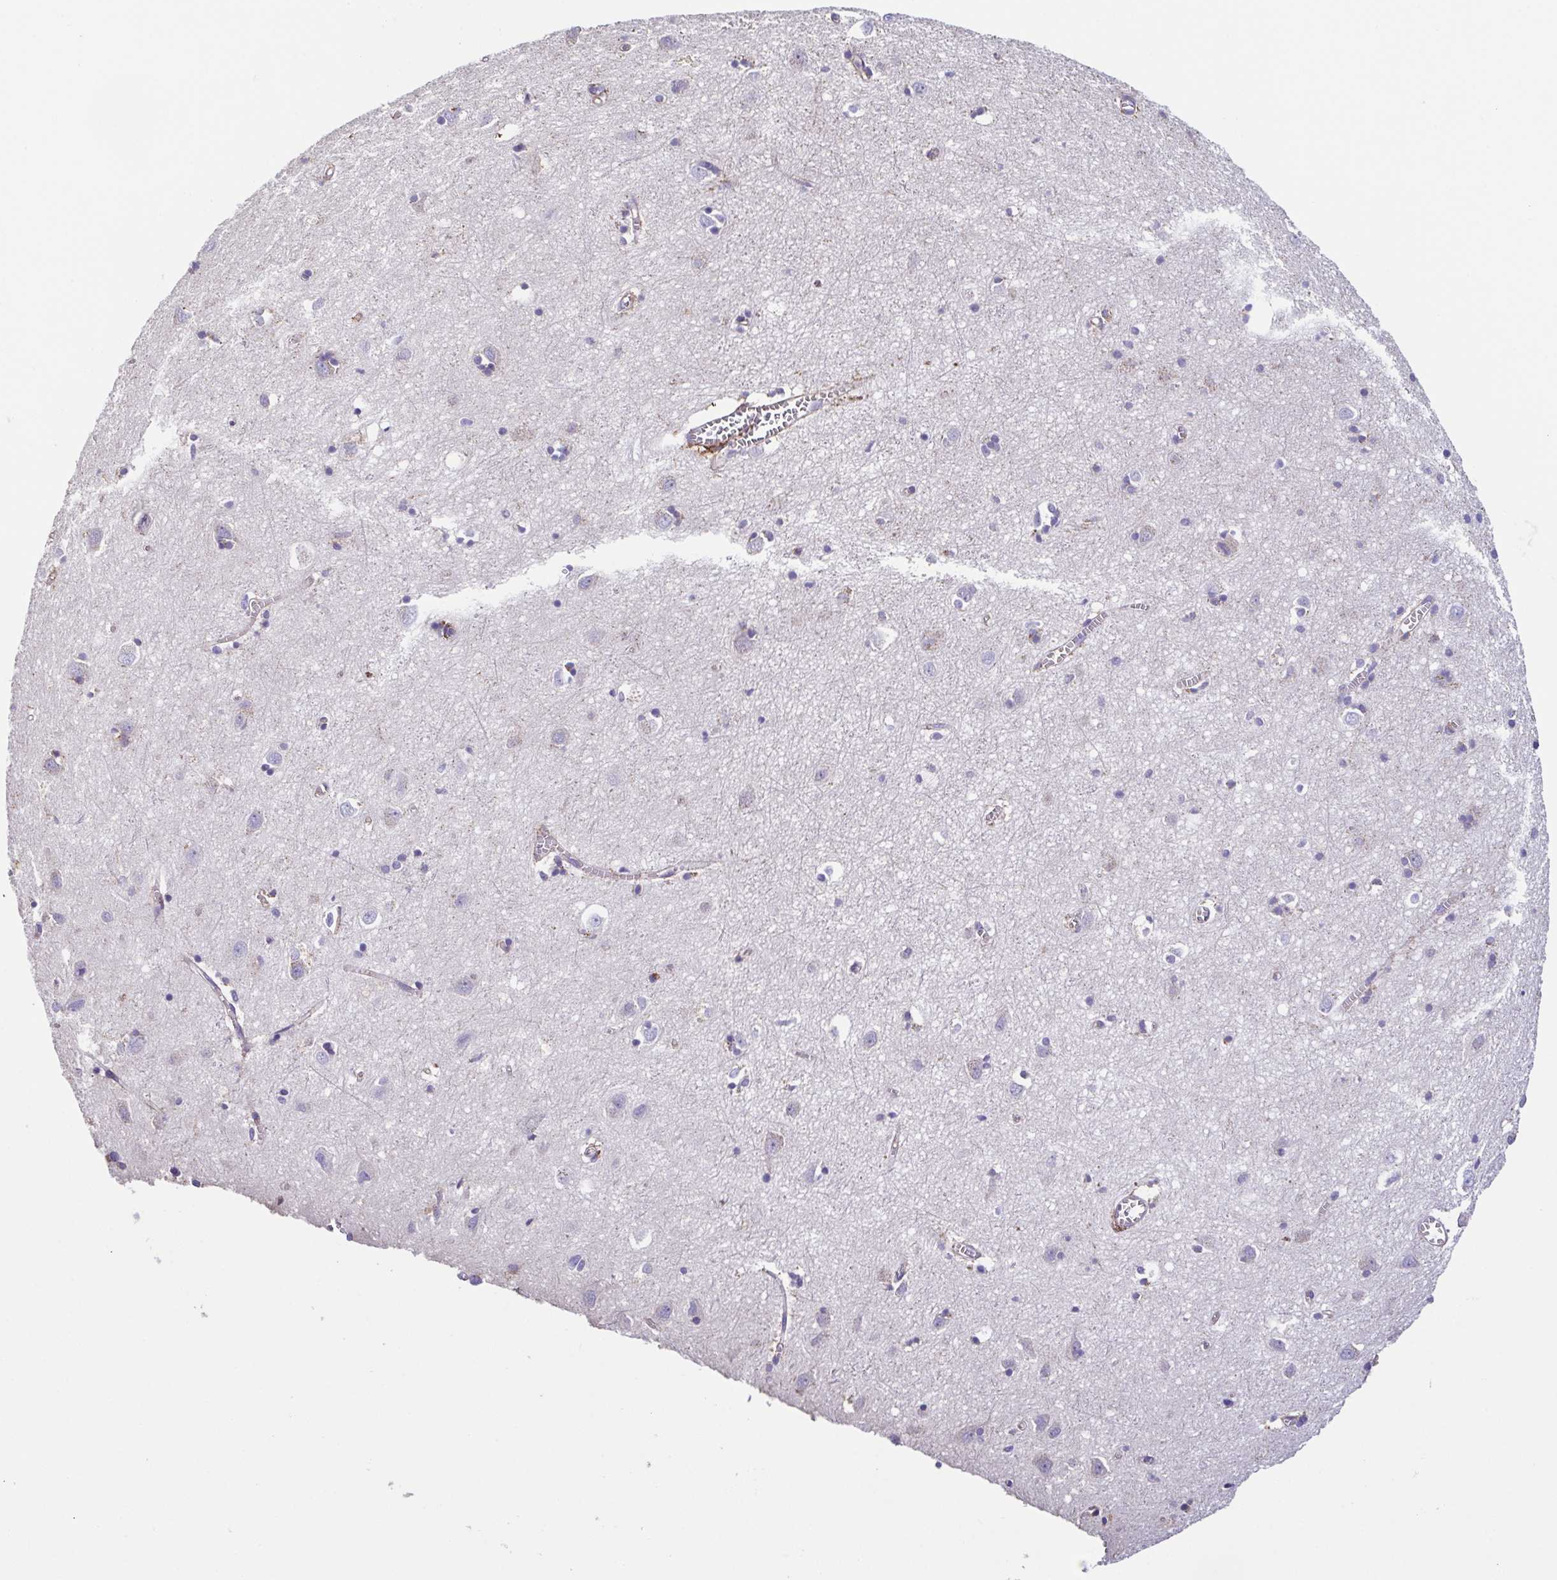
{"staining": {"intensity": "weak", "quantity": "<25%", "location": "cytoplasmic/membranous"}, "tissue": "cerebral cortex", "cell_type": "Endothelial cells", "image_type": "normal", "snomed": [{"axis": "morphology", "description": "Normal tissue, NOS"}, {"axis": "topography", "description": "Cerebral cortex"}], "caption": "This is a photomicrograph of IHC staining of normal cerebral cortex, which shows no expression in endothelial cells. (Stains: DAB (3,3'-diaminobenzidine) immunohistochemistry with hematoxylin counter stain, Microscopy: brightfield microscopy at high magnification).", "gene": "ANXA10", "patient": {"sex": "male", "age": 70}}